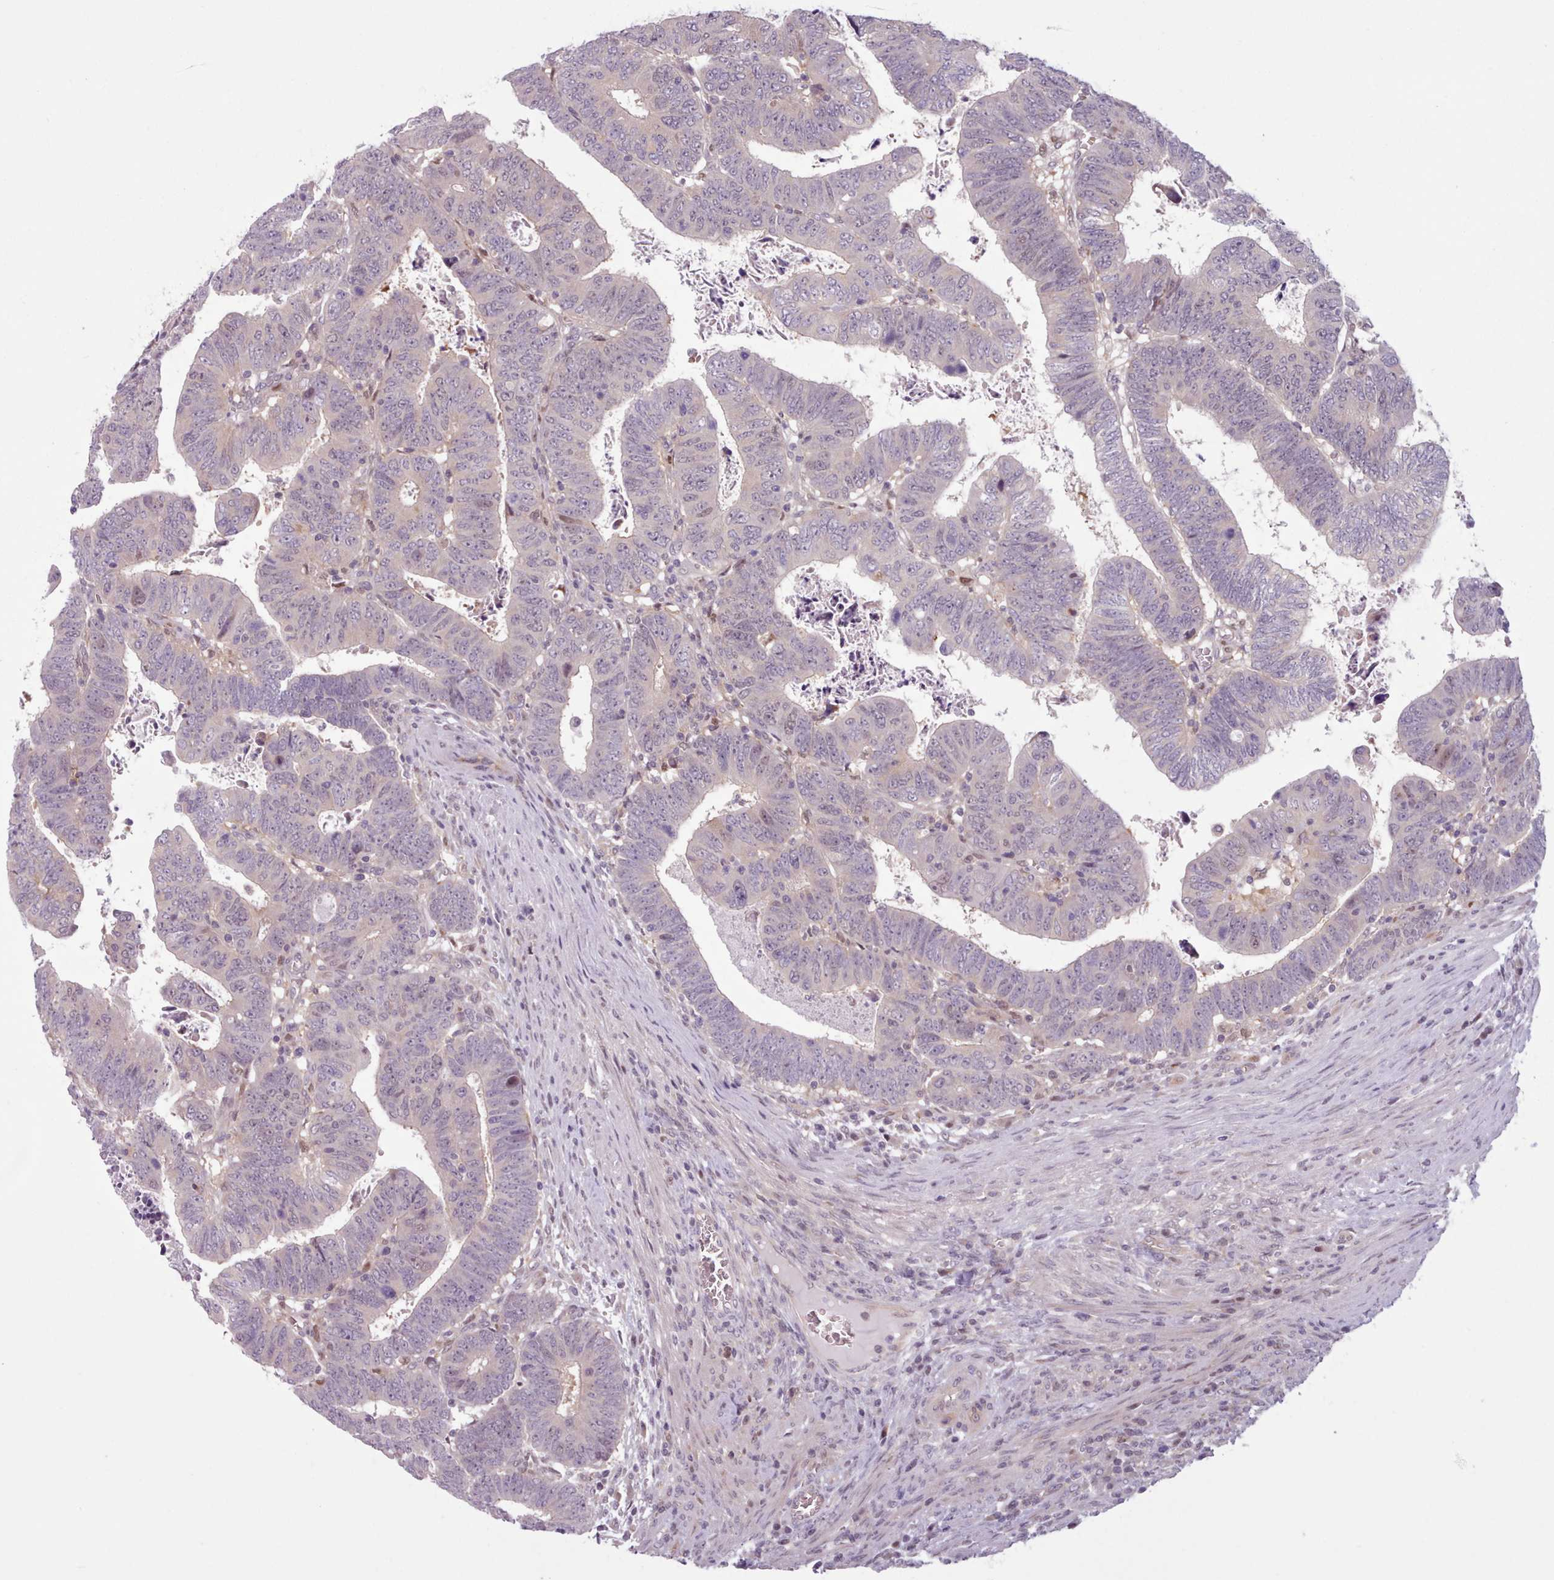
{"staining": {"intensity": "weak", "quantity": "<25%", "location": "nuclear"}, "tissue": "colorectal cancer", "cell_type": "Tumor cells", "image_type": "cancer", "snomed": [{"axis": "morphology", "description": "Normal tissue, NOS"}, {"axis": "morphology", "description": "Adenocarcinoma, NOS"}, {"axis": "topography", "description": "Rectum"}], "caption": "This is a photomicrograph of immunohistochemistry (IHC) staining of colorectal cancer, which shows no positivity in tumor cells.", "gene": "KBTBD7", "patient": {"sex": "female", "age": 65}}